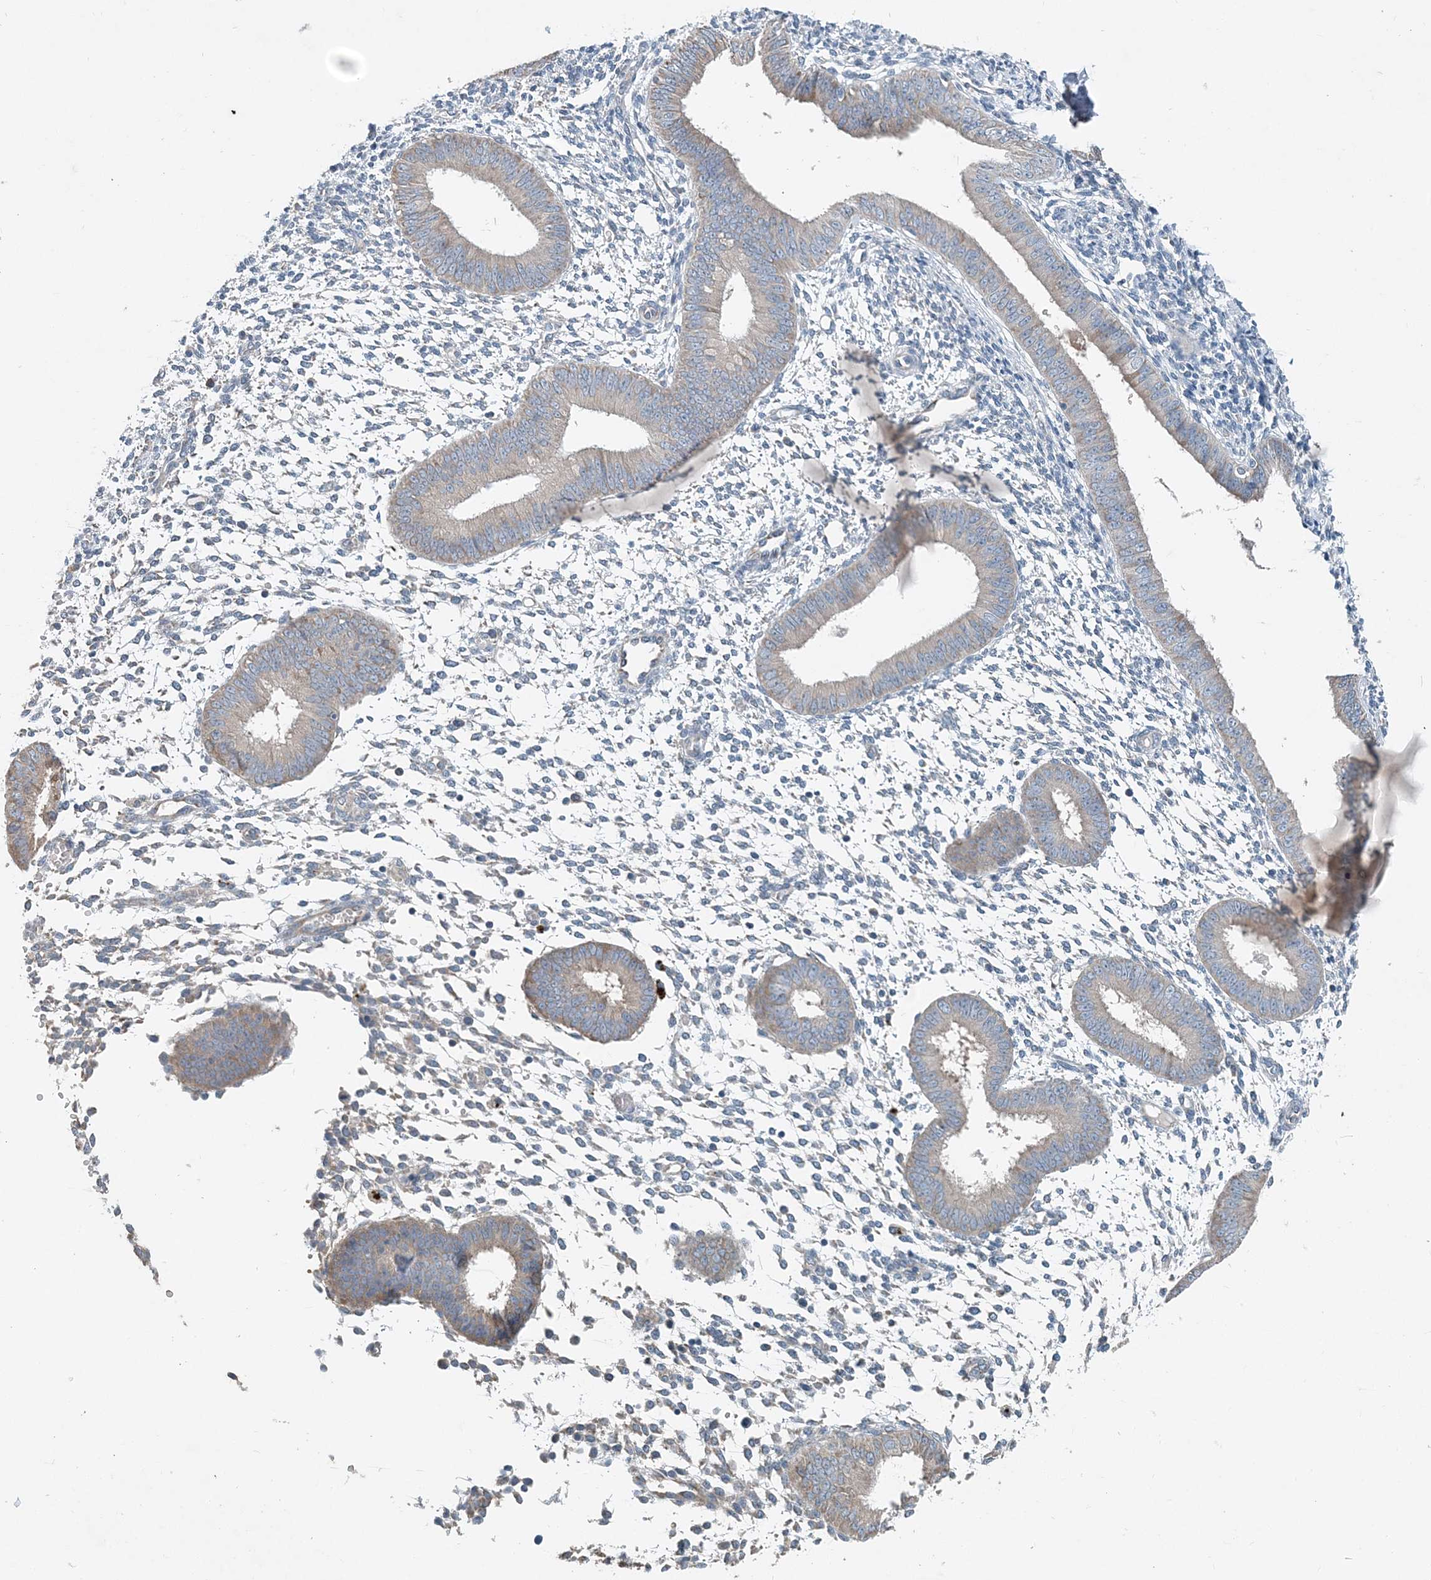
{"staining": {"intensity": "weak", "quantity": "<25%", "location": "cytoplasmic/membranous"}, "tissue": "endometrium", "cell_type": "Cells in endometrial stroma", "image_type": "normal", "snomed": [{"axis": "morphology", "description": "Normal tissue, NOS"}, {"axis": "topography", "description": "Uterus"}, {"axis": "topography", "description": "Endometrium"}], "caption": "The photomicrograph reveals no significant staining in cells in endometrial stroma of endometrium.", "gene": "EEF1A2", "patient": {"sex": "female", "age": 48}}